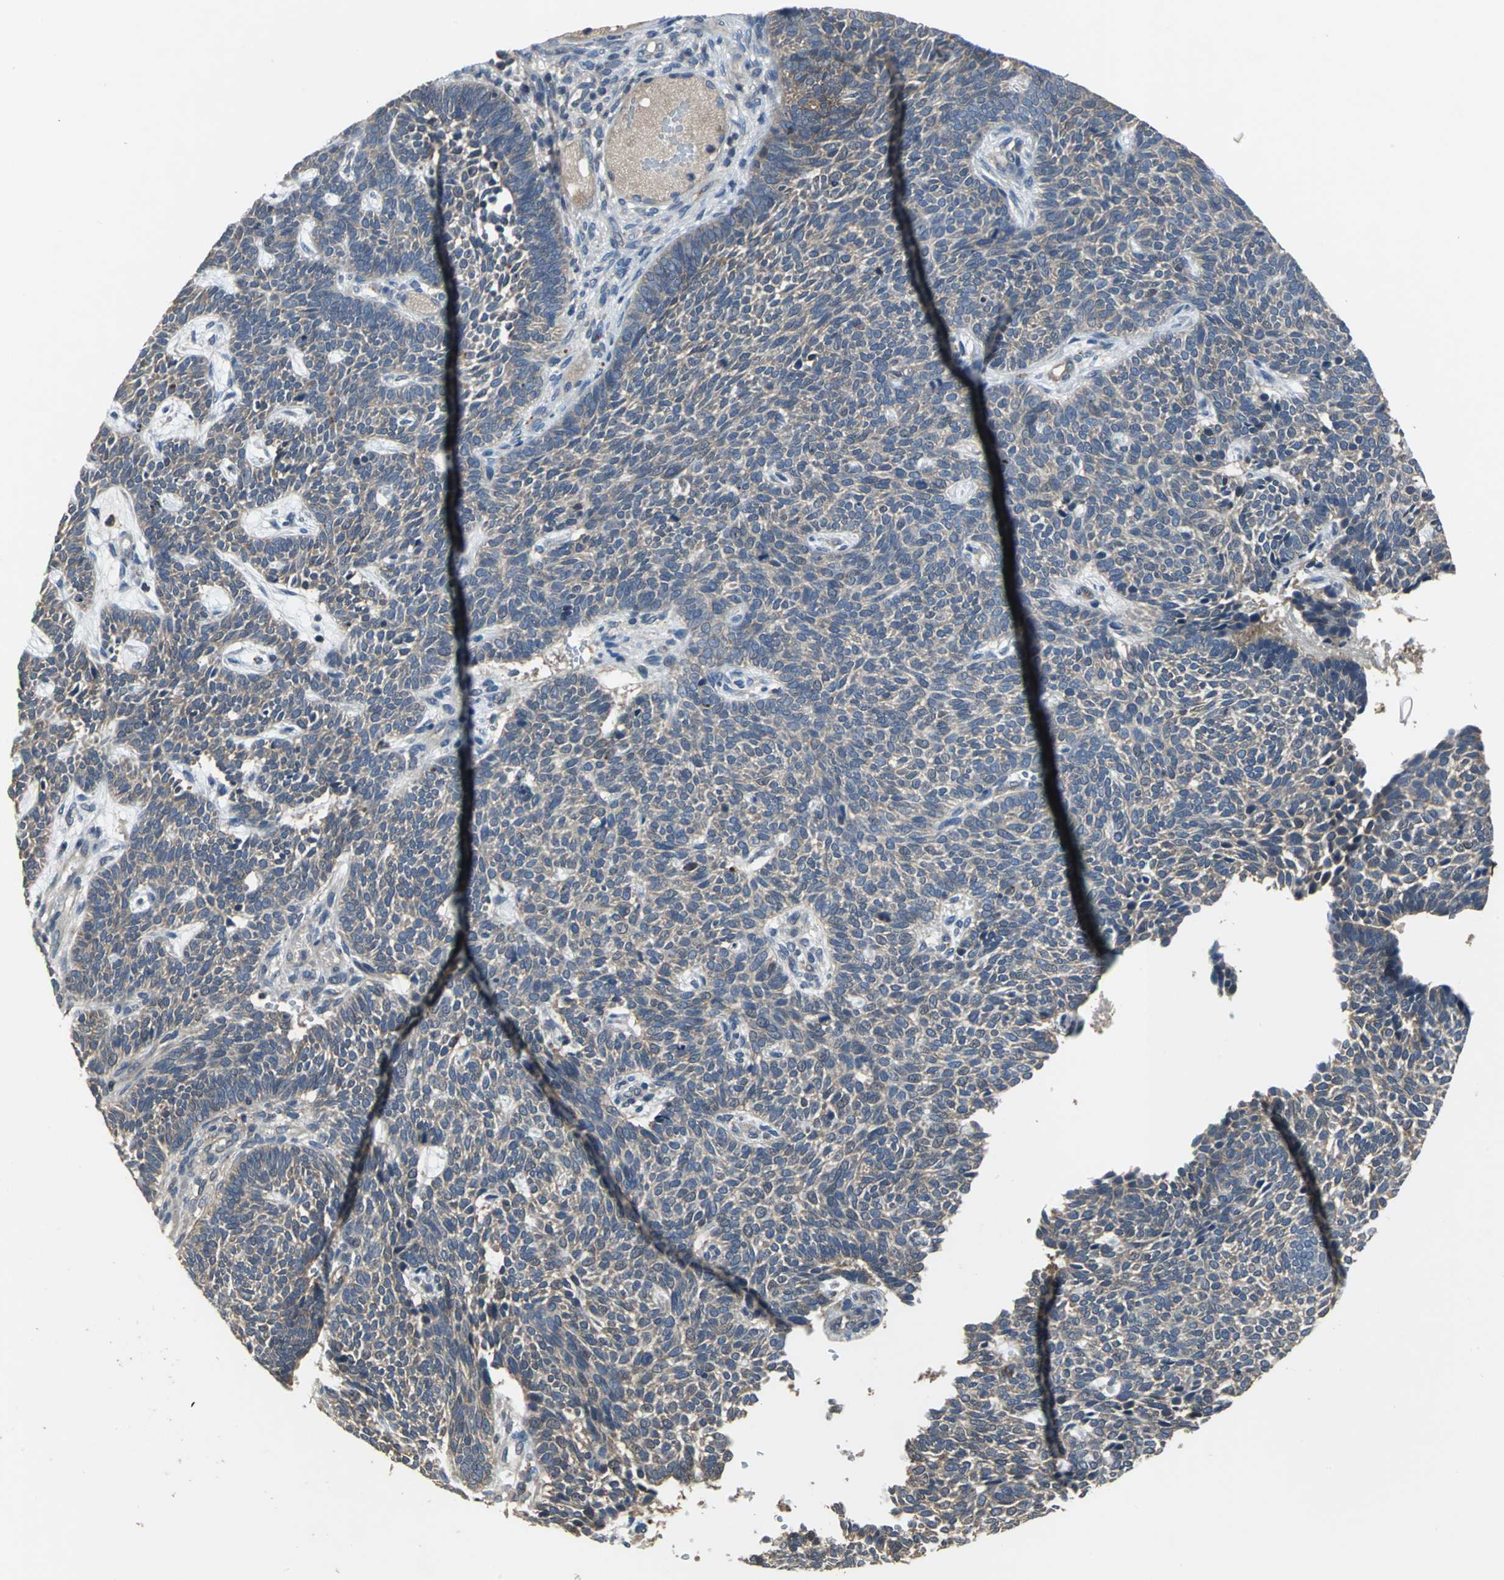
{"staining": {"intensity": "weak", "quantity": ">75%", "location": "cytoplasmic/membranous"}, "tissue": "skin cancer", "cell_type": "Tumor cells", "image_type": "cancer", "snomed": [{"axis": "morphology", "description": "Normal tissue, NOS"}, {"axis": "morphology", "description": "Basal cell carcinoma"}, {"axis": "topography", "description": "Skin"}], "caption": "High-magnification brightfield microscopy of skin basal cell carcinoma stained with DAB (brown) and counterstained with hematoxylin (blue). tumor cells exhibit weak cytoplasmic/membranous staining is identified in approximately>75% of cells.", "gene": "MET", "patient": {"sex": "male", "age": 87}}